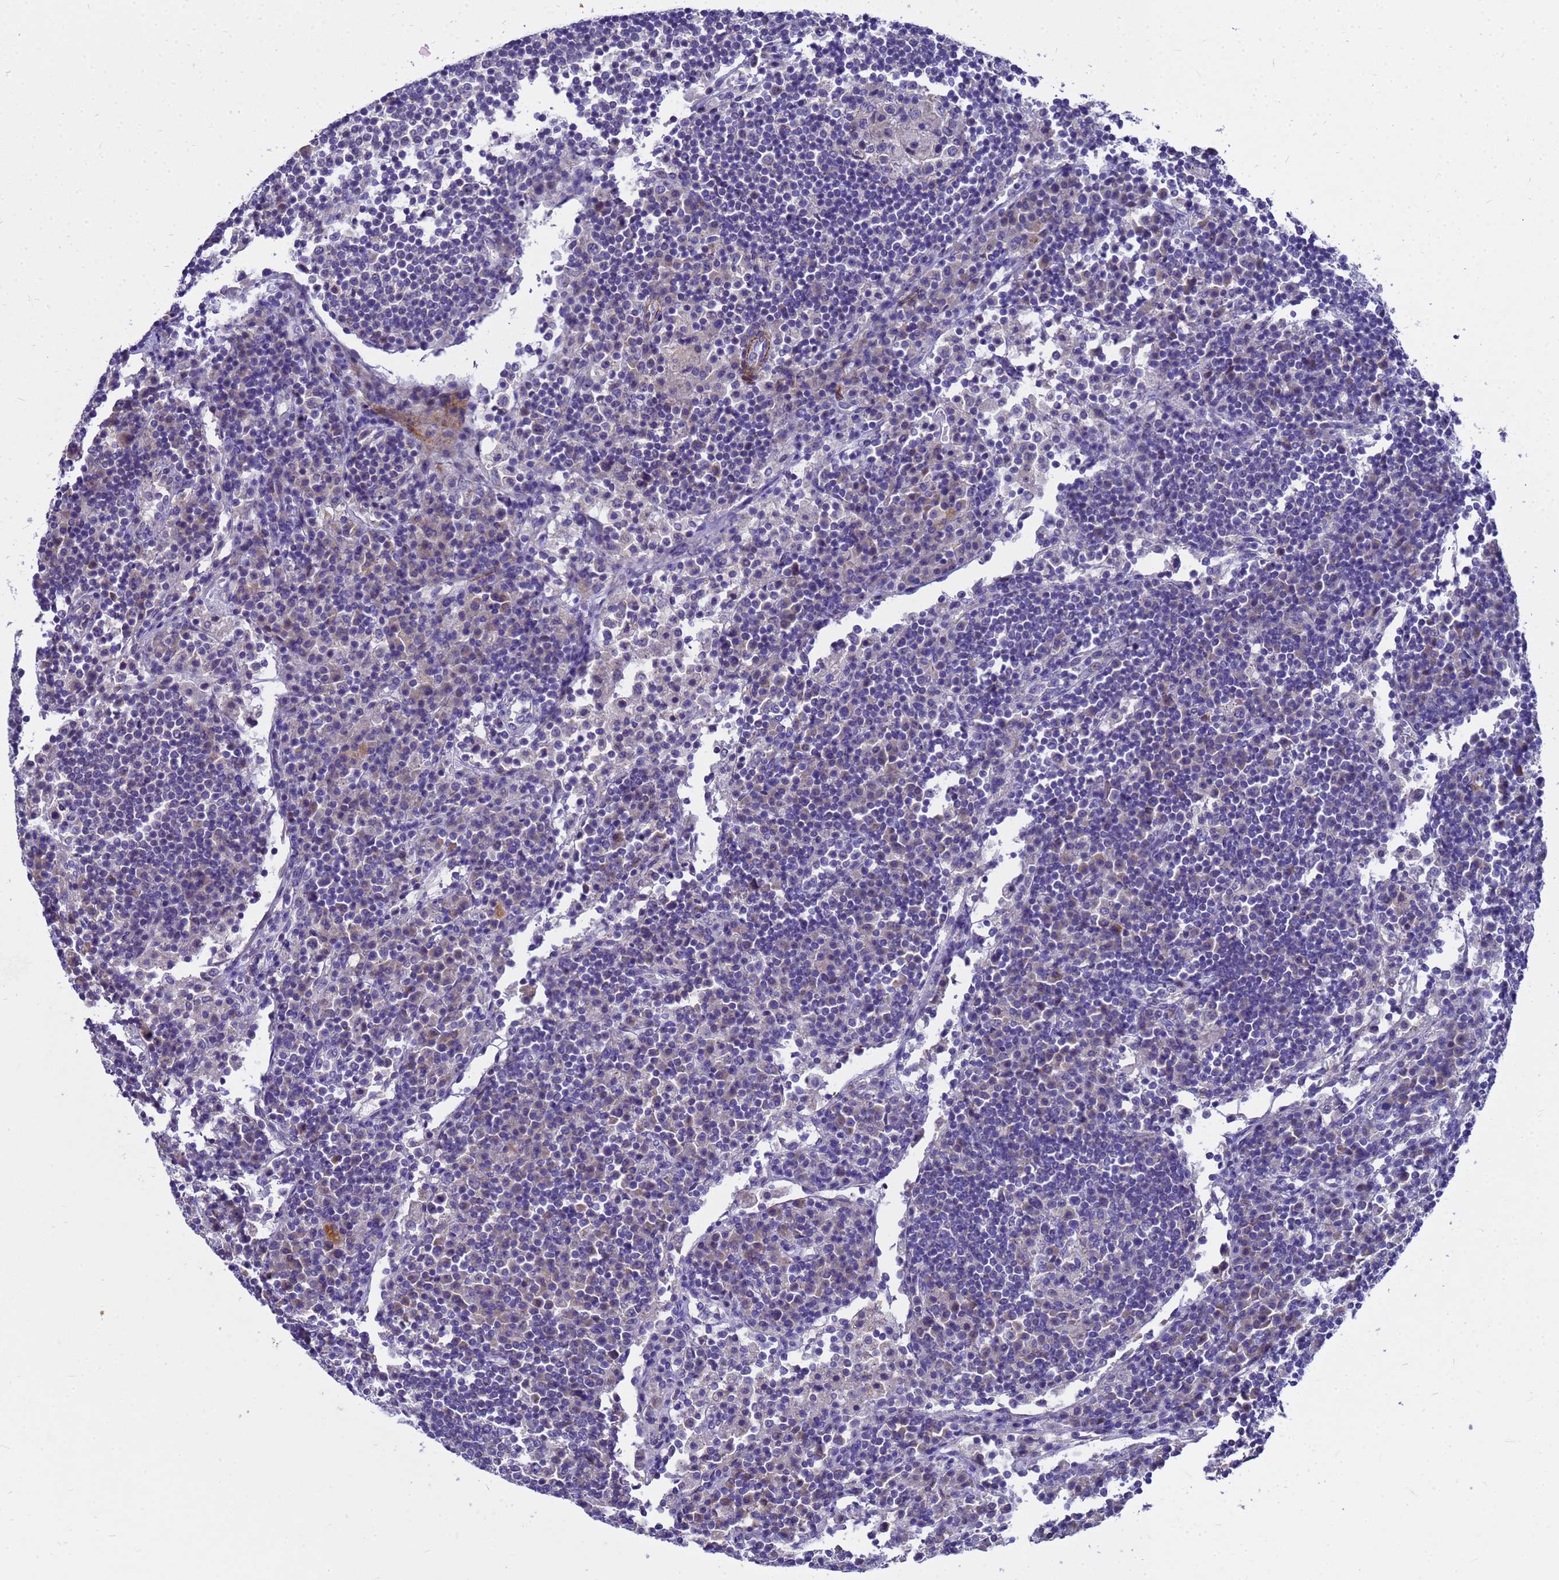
{"staining": {"intensity": "negative", "quantity": "none", "location": "none"}, "tissue": "lymph node", "cell_type": "Germinal center cells", "image_type": "normal", "snomed": [{"axis": "morphology", "description": "Normal tissue, NOS"}, {"axis": "topography", "description": "Lymph node"}], "caption": "A histopathology image of lymph node stained for a protein demonstrates no brown staining in germinal center cells. The staining is performed using DAB (3,3'-diaminobenzidine) brown chromogen with nuclei counter-stained in using hematoxylin.", "gene": "POP7", "patient": {"sex": "female", "age": 53}}